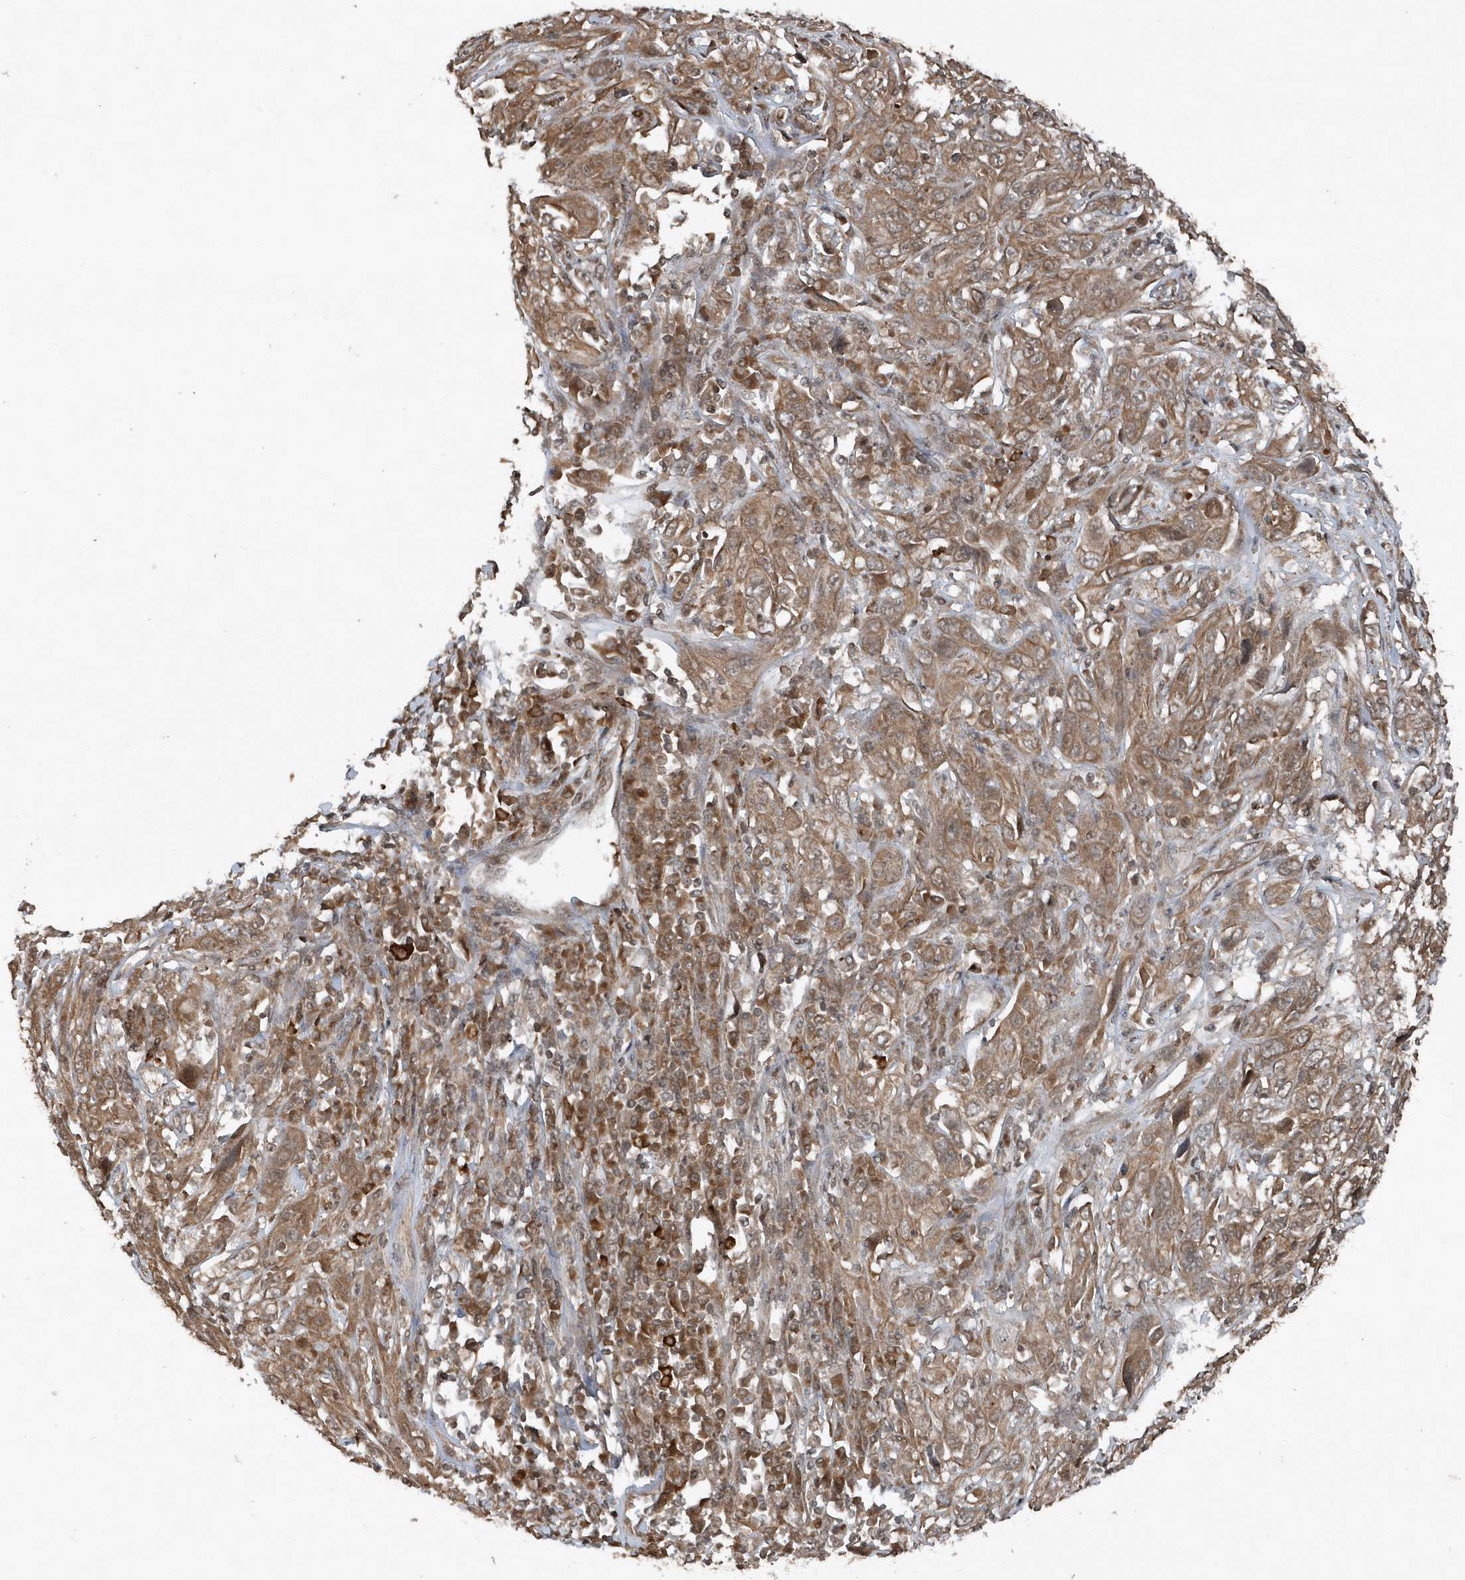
{"staining": {"intensity": "moderate", "quantity": ">75%", "location": "cytoplasmic/membranous"}, "tissue": "cervical cancer", "cell_type": "Tumor cells", "image_type": "cancer", "snomed": [{"axis": "morphology", "description": "Squamous cell carcinoma, NOS"}, {"axis": "topography", "description": "Cervix"}], "caption": "Immunohistochemistry staining of cervical squamous cell carcinoma, which reveals medium levels of moderate cytoplasmic/membranous expression in about >75% of tumor cells indicating moderate cytoplasmic/membranous protein staining. The staining was performed using DAB (3,3'-diaminobenzidine) (brown) for protein detection and nuclei were counterstained in hematoxylin (blue).", "gene": "EIF2B1", "patient": {"sex": "female", "age": 46}}